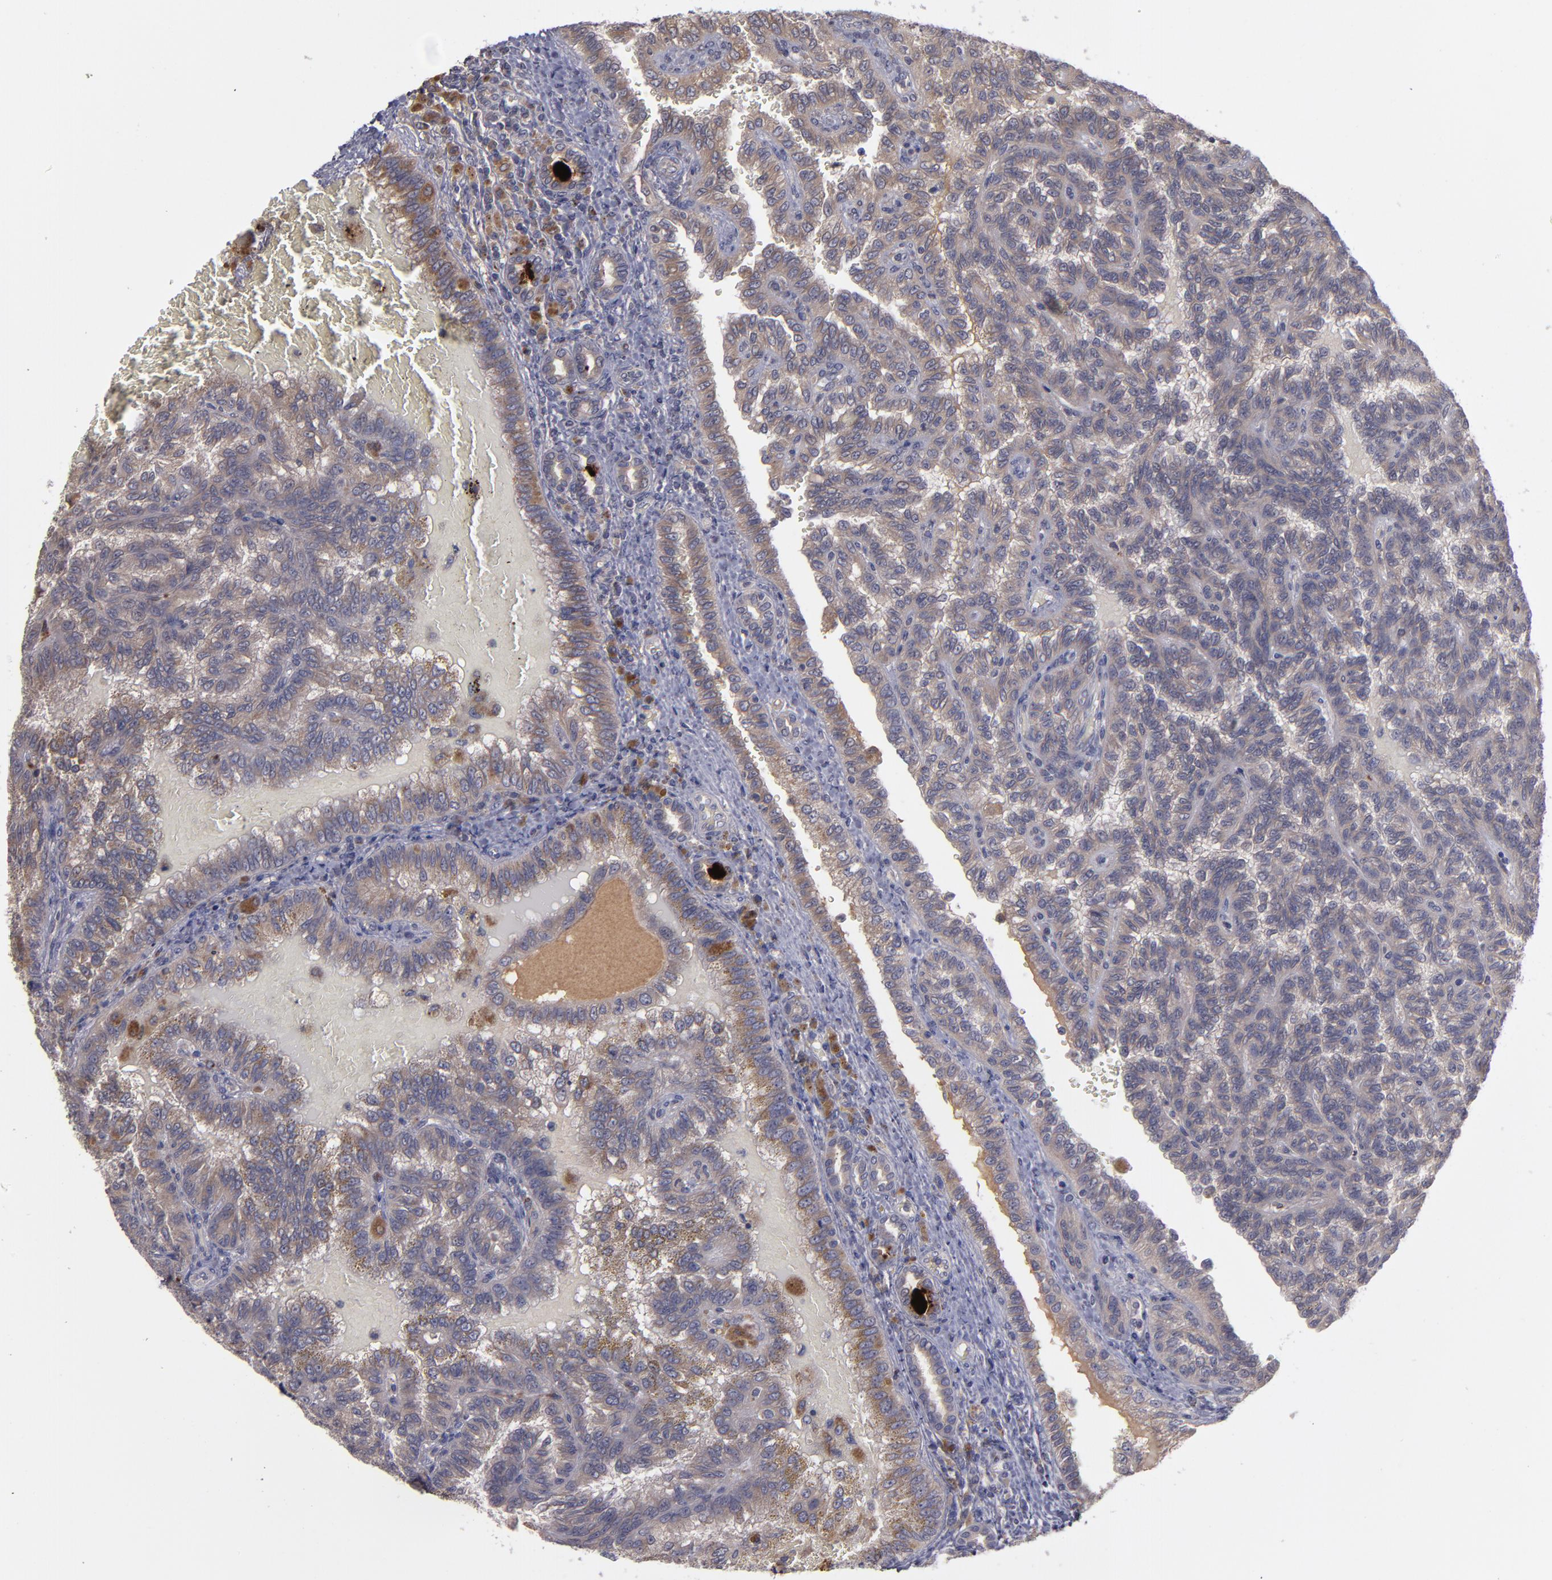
{"staining": {"intensity": "strong", "quantity": ">75%", "location": "cytoplasmic/membranous"}, "tissue": "renal cancer", "cell_type": "Tumor cells", "image_type": "cancer", "snomed": [{"axis": "morphology", "description": "Inflammation, NOS"}, {"axis": "morphology", "description": "Adenocarcinoma, NOS"}, {"axis": "topography", "description": "Kidney"}], "caption": "A photomicrograph showing strong cytoplasmic/membranous staining in about >75% of tumor cells in renal adenocarcinoma, as visualized by brown immunohistochemical staining.", "gene": "MMP11", "patient": {"sex": "male", "age": 68}}